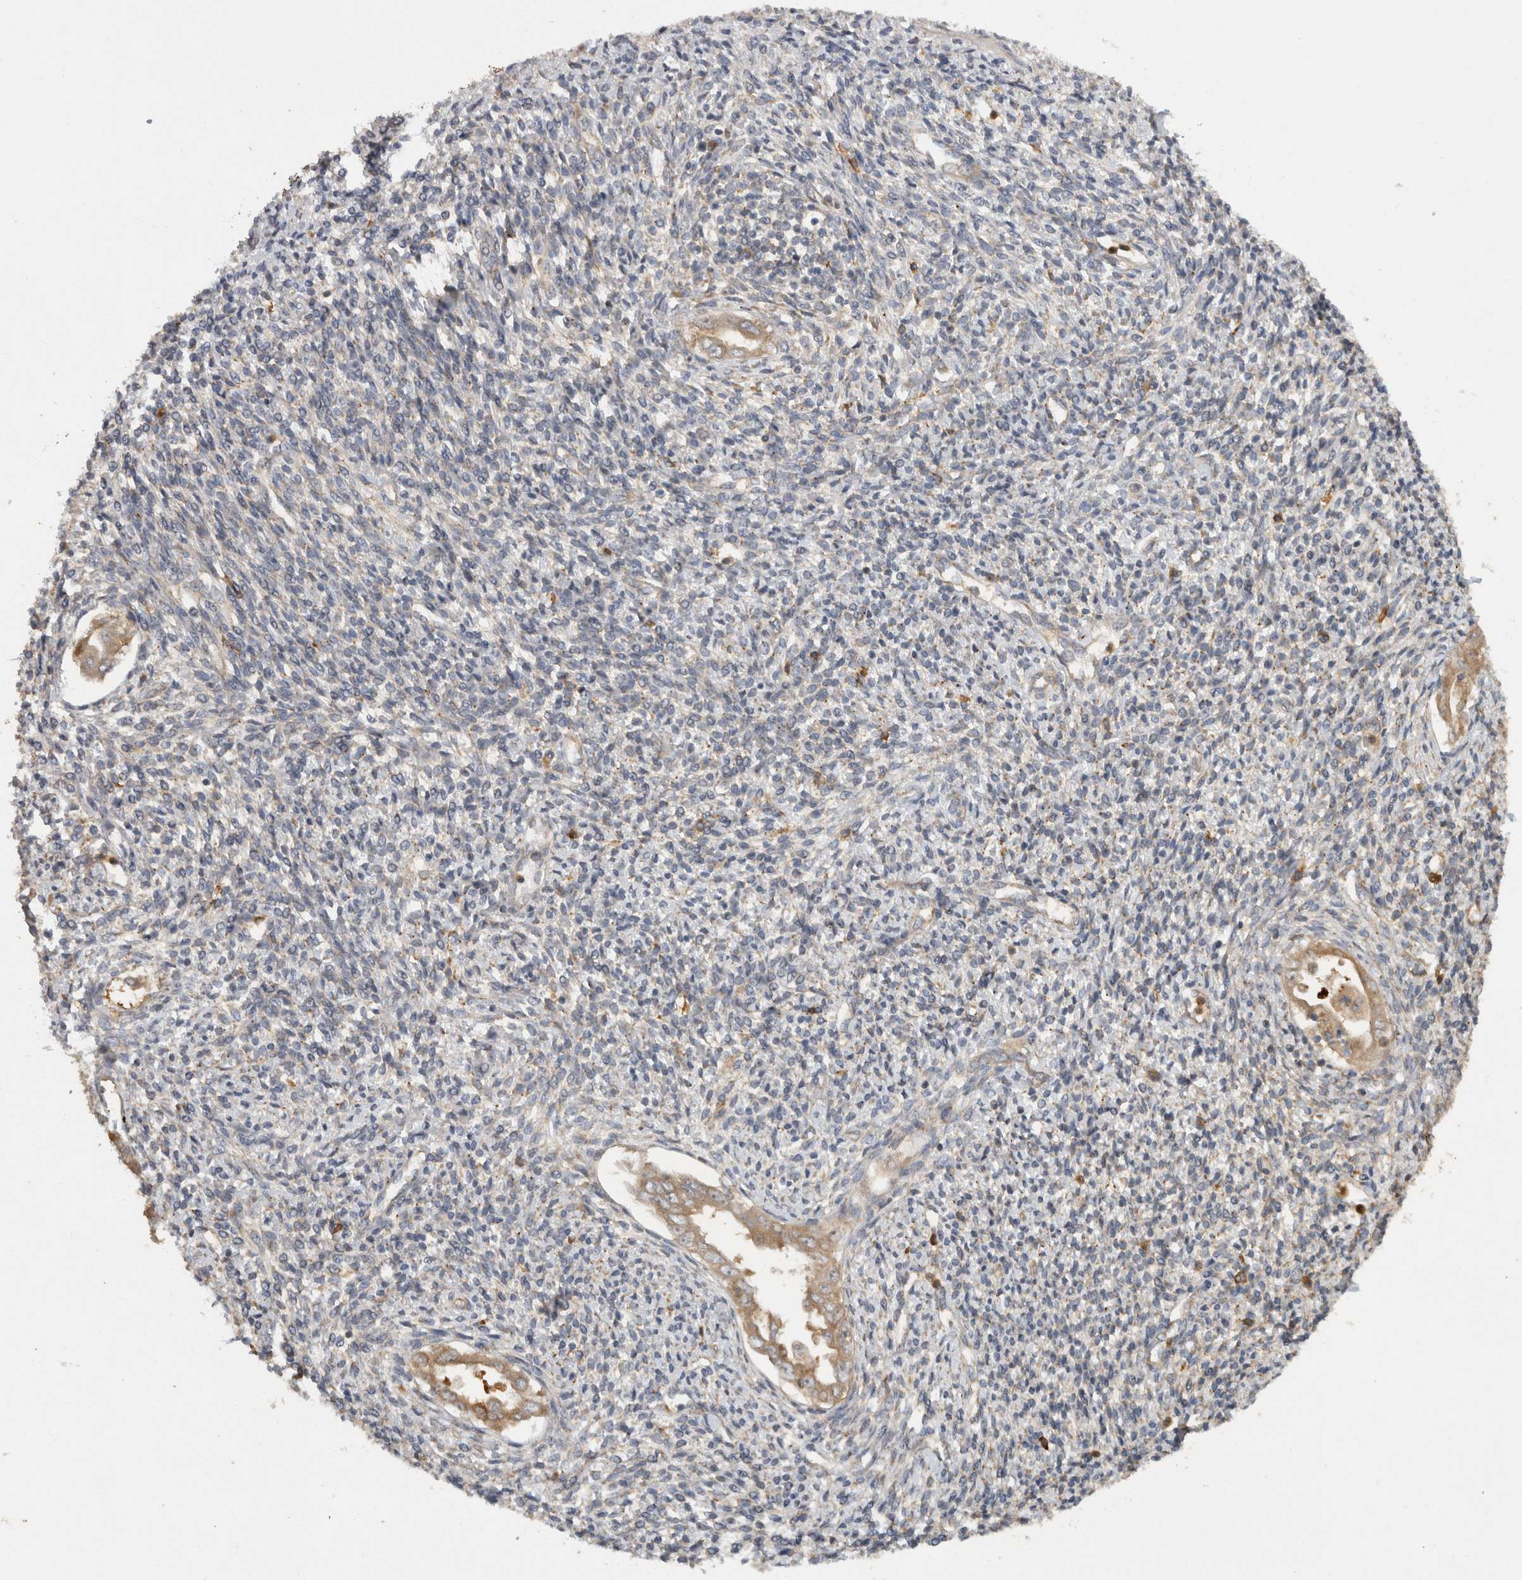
{"staining": {"intensity": "negative", "quantity": "none", "location": "none"}, "tissue": "endometrium", "cell_type": "Cells in endometrial stroma", "image_type": "normal", "snomed": [{"axis": "morphology", "description": "Normal tissue, NOS"}, {"axis": "topography", "description": "Endometrium"}], "caption": "High power microscopy photomicrograph of an immunohistochemistry (IHC) photomicrograph of unremarkable endometrium, revealing no significant staining in cells in endometrial stroma.", "gene": "VEPH1", "patient": {"sex": "female", "age": 66}}